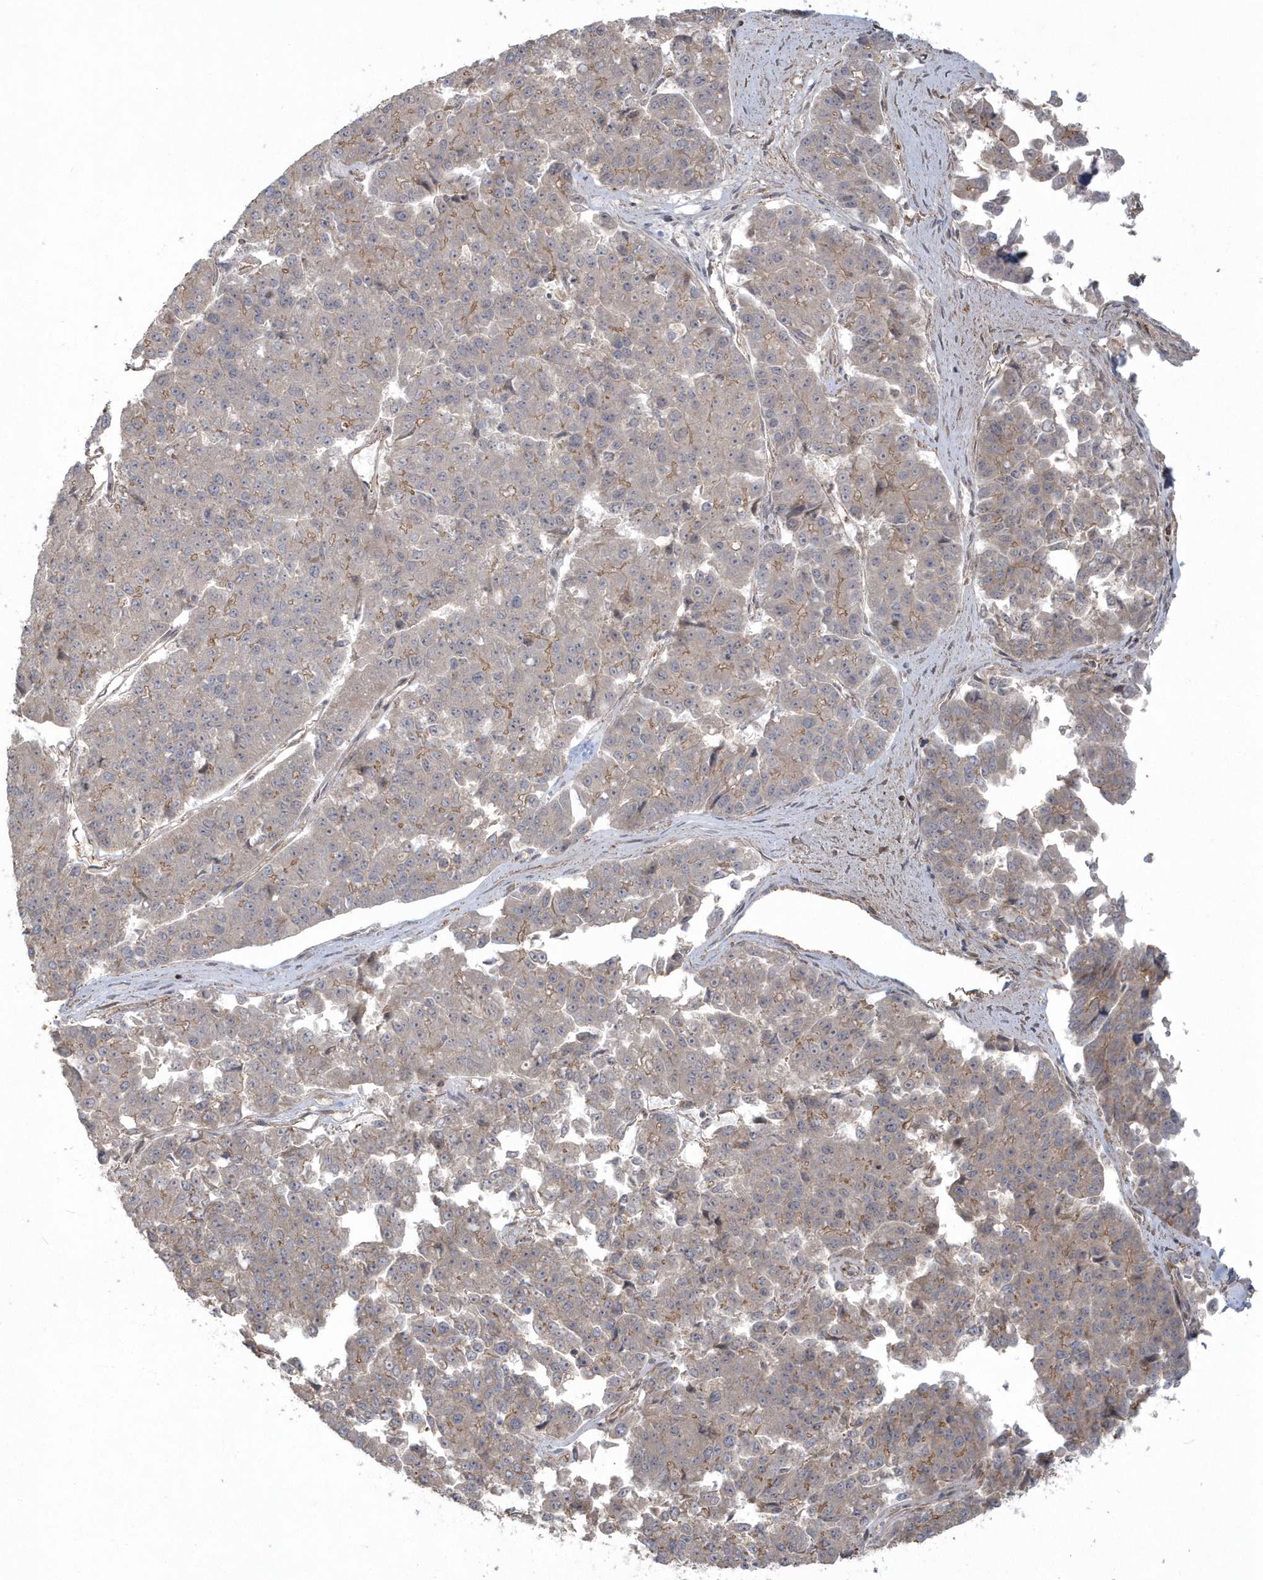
{"staining": {"intensity": "weak", "quantity": "<25%", "location": "cytoplasmic/membranous"}, "tissue": "pancreatic cancer", "cell_type": "Tumor cells", "image_type": "cancer", "snomed": [{"axis": "morphology", "description": "Adenocarcinoma, NOS"}, {"axis": "topography", "description": "Pancreas"}], "caption": "Immunohistochemical staining of human pancreatic adenocarcinoma reveals no significant staining in tumor cells.", "gene": "ARMC8", "patient": {"sex": "male", "age": 50}}